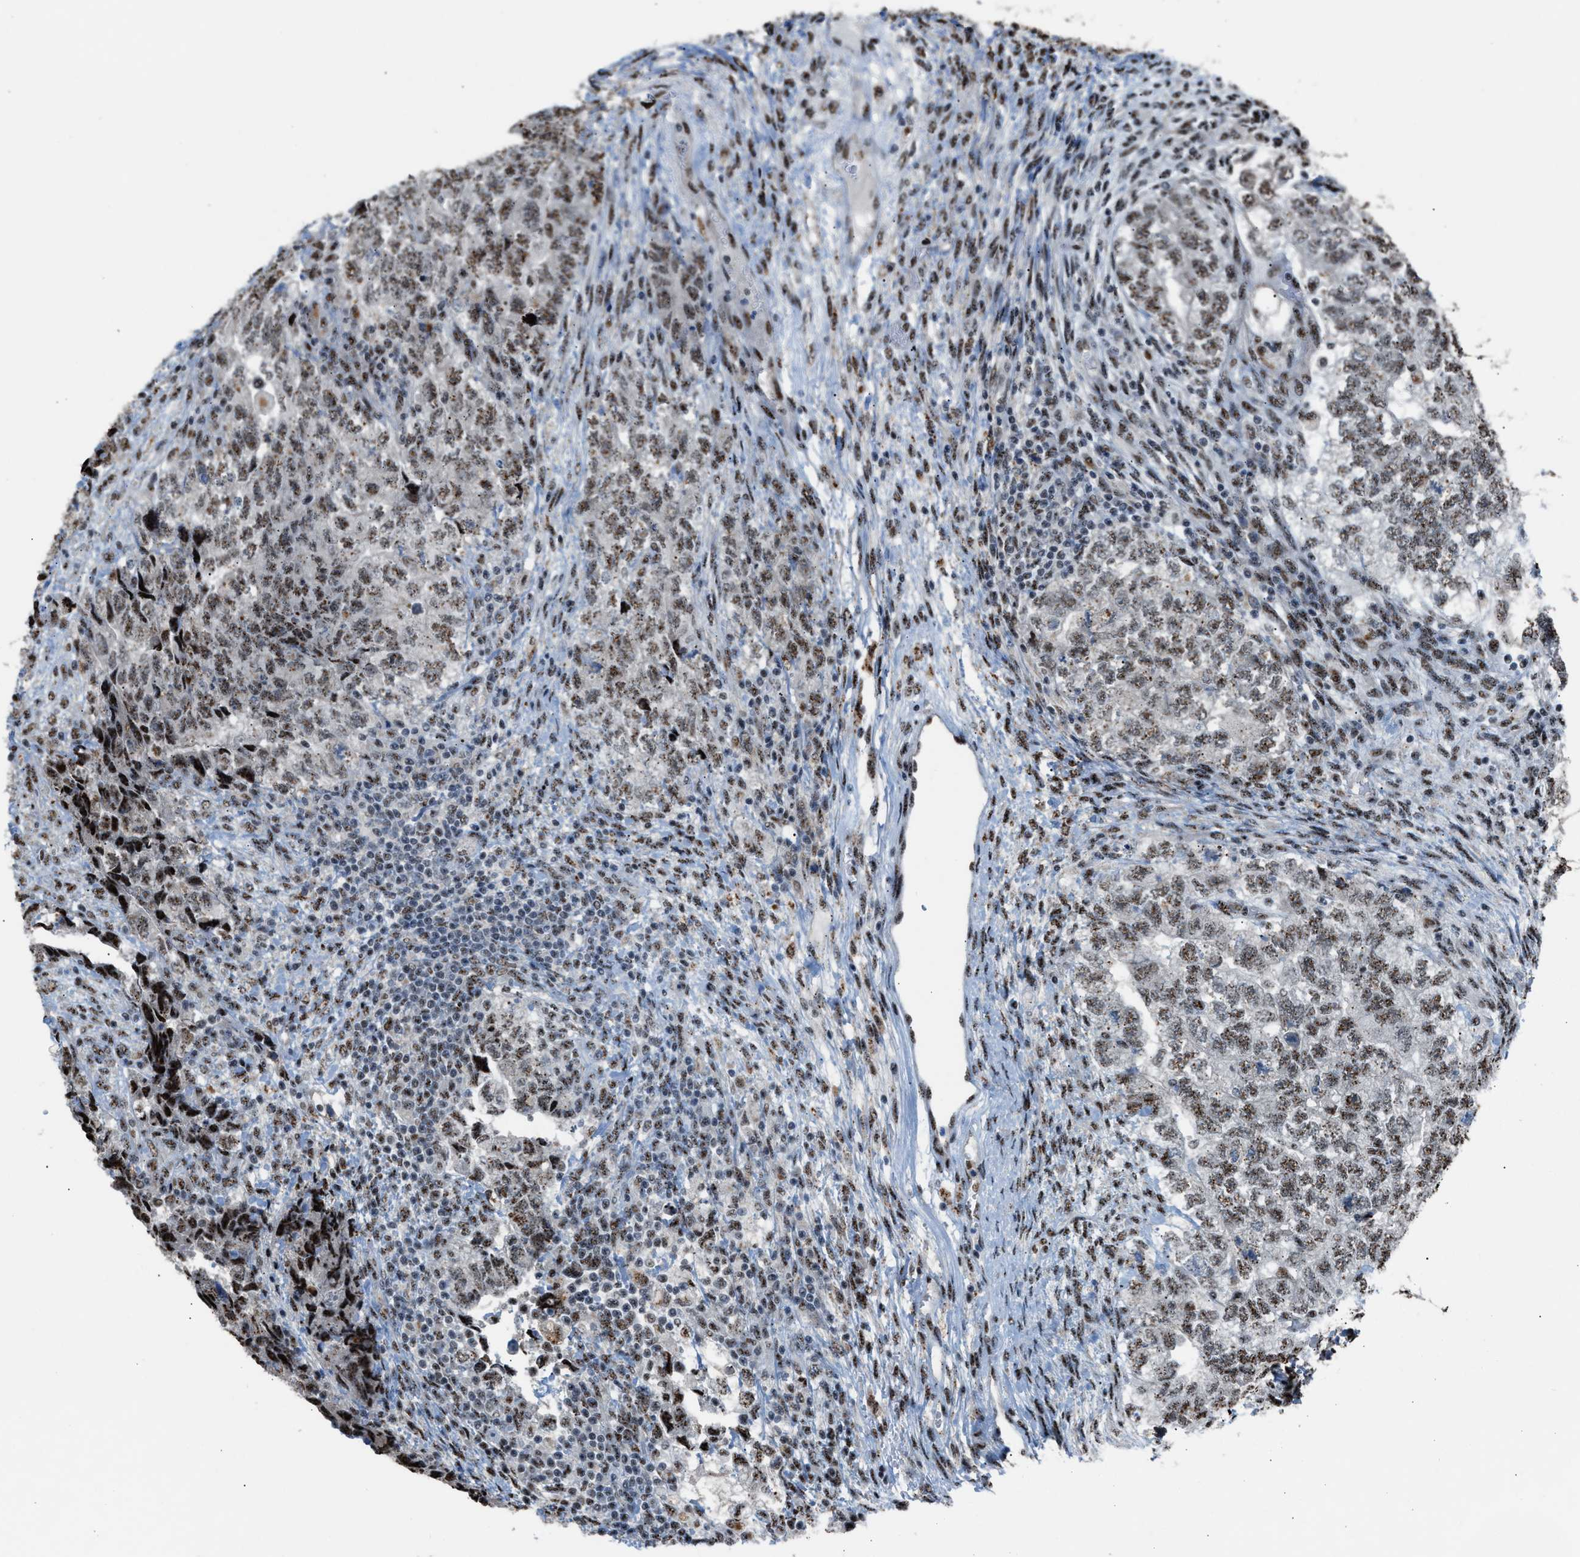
{"staining": {"intensity": "weak", "quantity": ">75%", "location": "nuclear"}, "tissue": "testis cancer", "cell_type": "Tumor cells", "image_type": "cancer", "snomed": [{"axis": "morphology", "description": "Carcinoma, Embryonal, NOS"}, {"axis": "topography", "description": "Testis"}], "caption": "Weak nuclear protein expression is appreciated in approximately >75% of tumor cells in testis embryonal carcinoma. The staining was performed using DAB, with brown indicating positive protein expression. Nuclei are stained blue with hematoxylin.", "gene": "CENPP", "patient": {"sex": "male", "age": 36}}